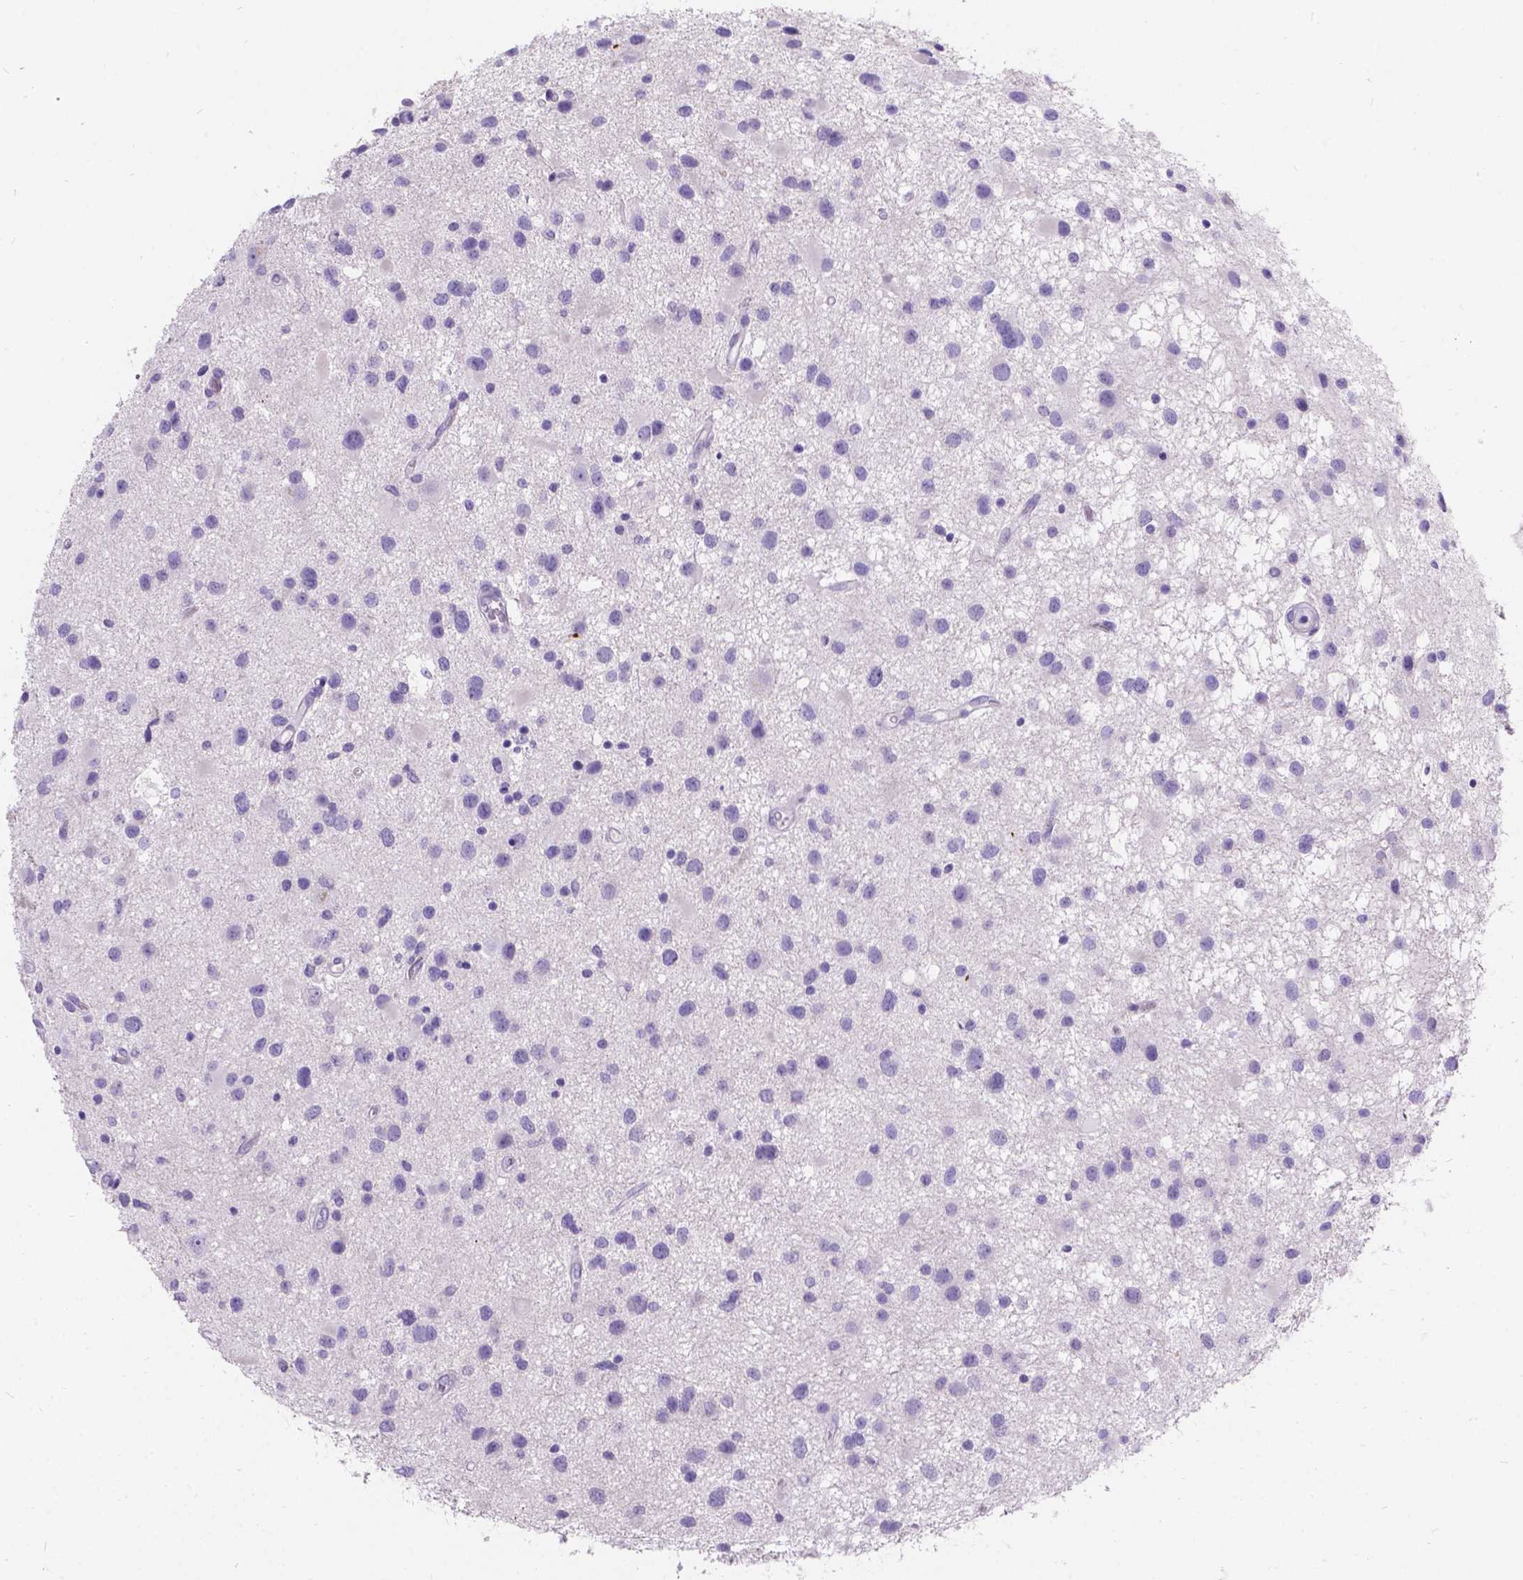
{"staining": {"intensity": "negative", "quantity": "none", "location": "none"}, "tissue": "glioma", "cell_type": "Tumor cells", "image_type": "cancer", "snomed": [{"axis": "morphology", "description": "Glioma, malignant, Low grade"}, {"axis": "topography", "description": "Brain"}], "caption": "Immunohistochemistry image of malignant low-grade glioma stained for a protein (brown), which reveals no expression in tumor cells.", "gene": "GNRHR", "patient": {"sex": "female", "age": 32}}